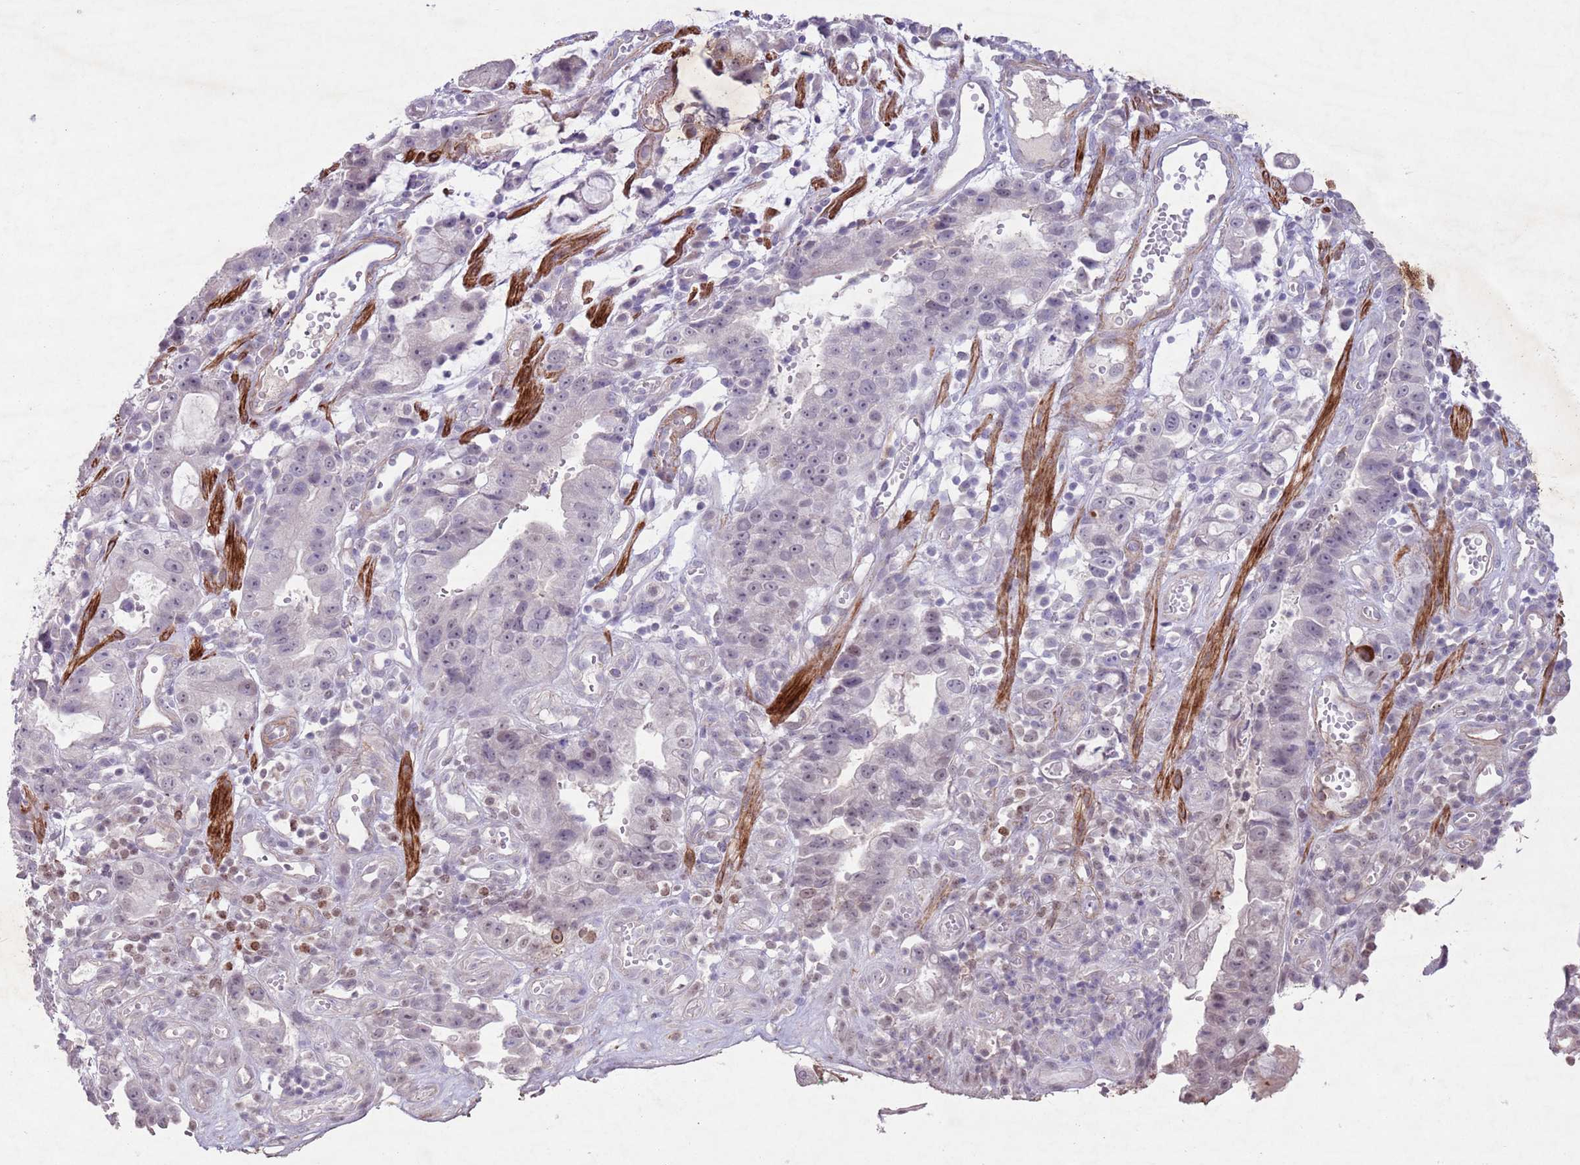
{"staining": {"intensity": "negative", "quantity": "none", "location": "none"}, "tissue": "stomach cancer", "cell_type": "Tumor cells", "image_type": "cancer", "snomed": [{"axis": "morphology", "description": "Adenocarcinoma, NOS"}, {"axis": "topography", "description": "Stomach"}], "caption": "DAB immunohistochemical staining of human stomach cancer exhibits no significant positivity in tumor cells.", "gene": "CCNI", "patient": {"sex": "male", "age": 55}}